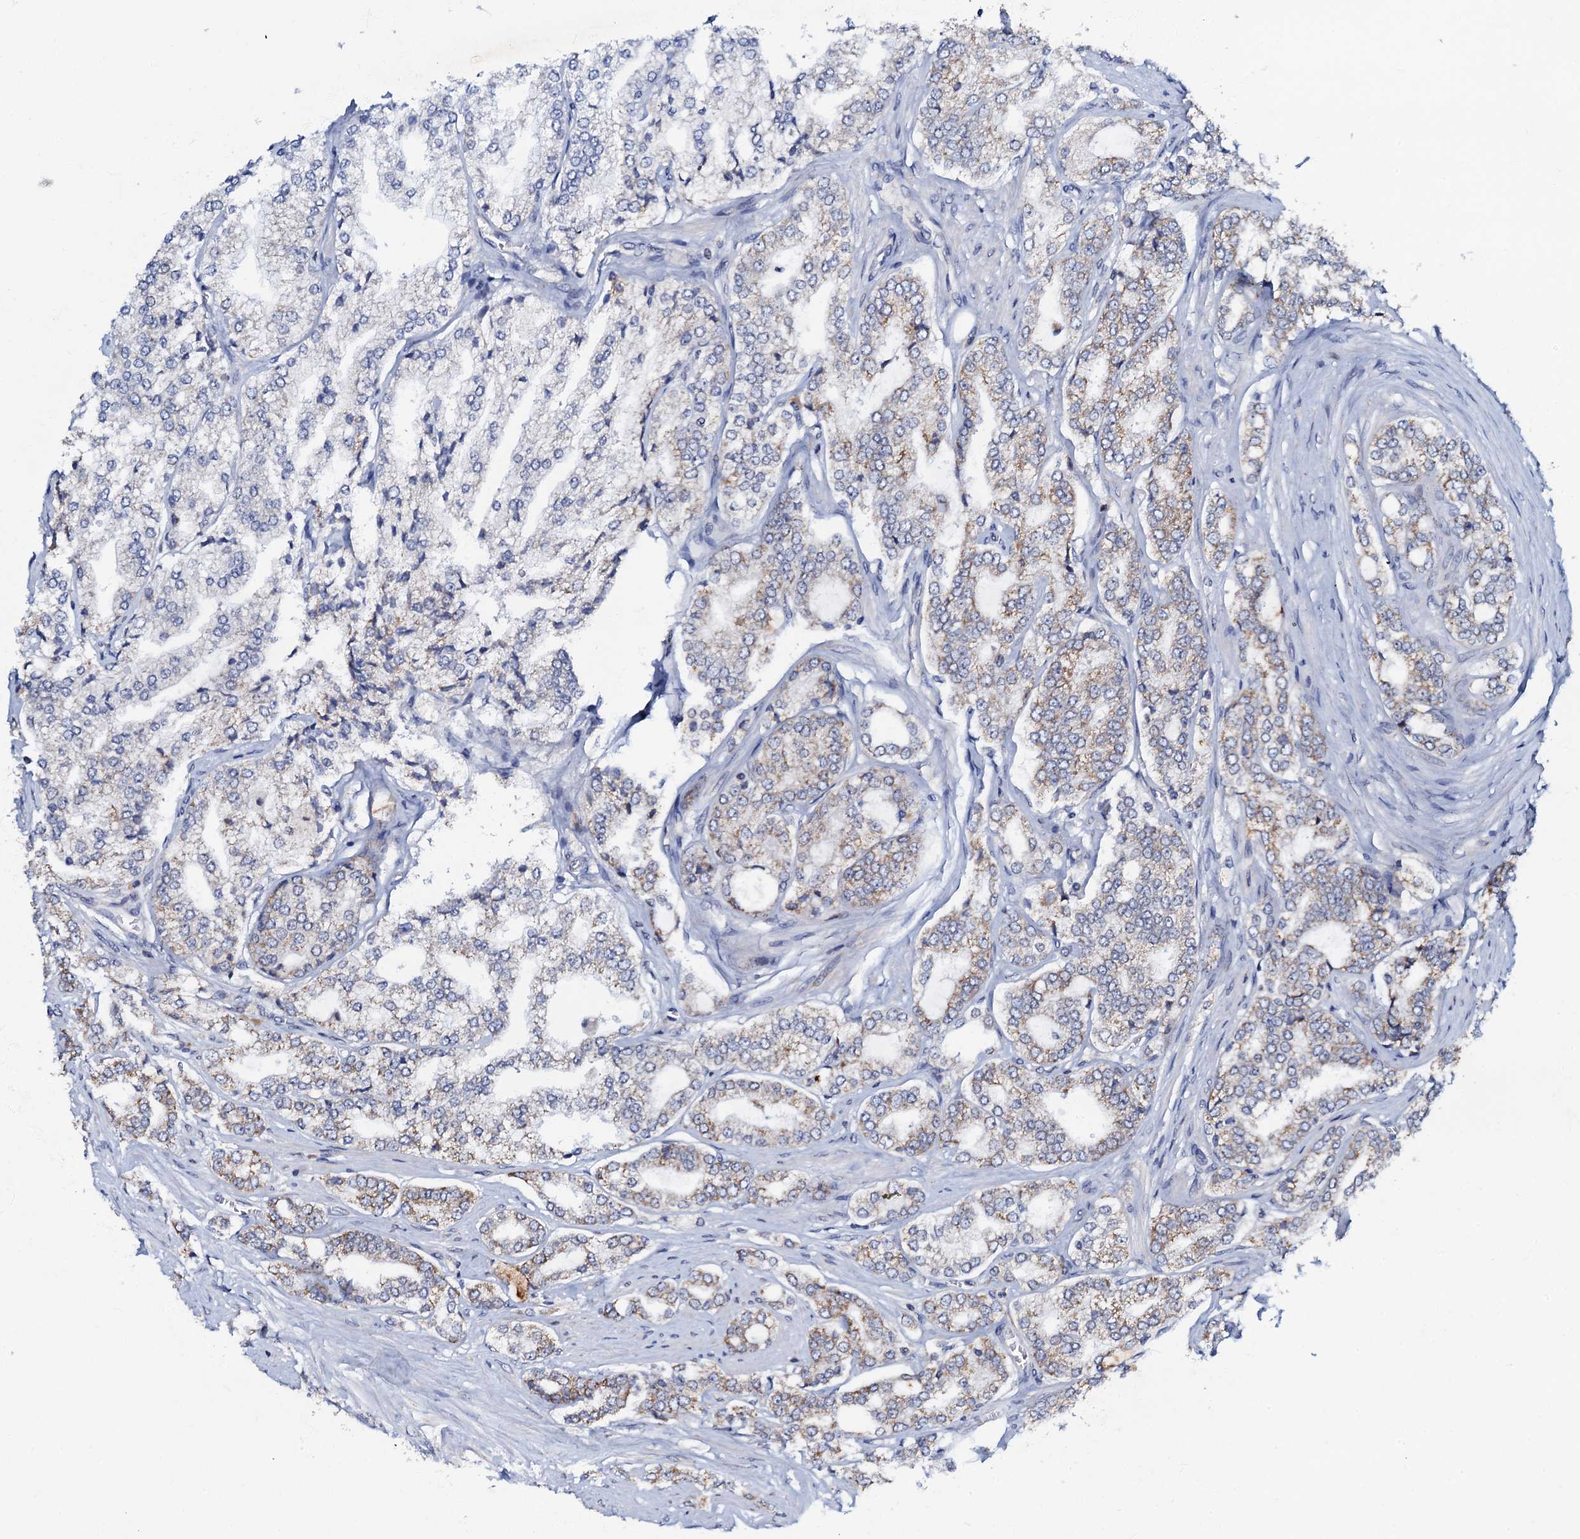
{"staining": {"intensity": "moderate", "quantity": "25%-75%", "location": "cytoplasmic/membranous"}, "tissue": "prostate cancer", "cell_type": "Tumor cells", "image_type": "cancer", "snomed": [{"axis": "morphology", "description": "Adenocarcinoma, High grade"}, {"axis": "topography", "description": "Prostate"}], "caption": "Prostate adenocarcinoma (high-grade) stained for a protein shows moderate cytoplasmic/membranous positivity in tumor cells. (Stains: DAB in brown, nuclei in blue, Microscopy: brightfield microscopy at high magnification).", "gene": "MRPL51", "patient": {"sex": "male", "age": 64}}